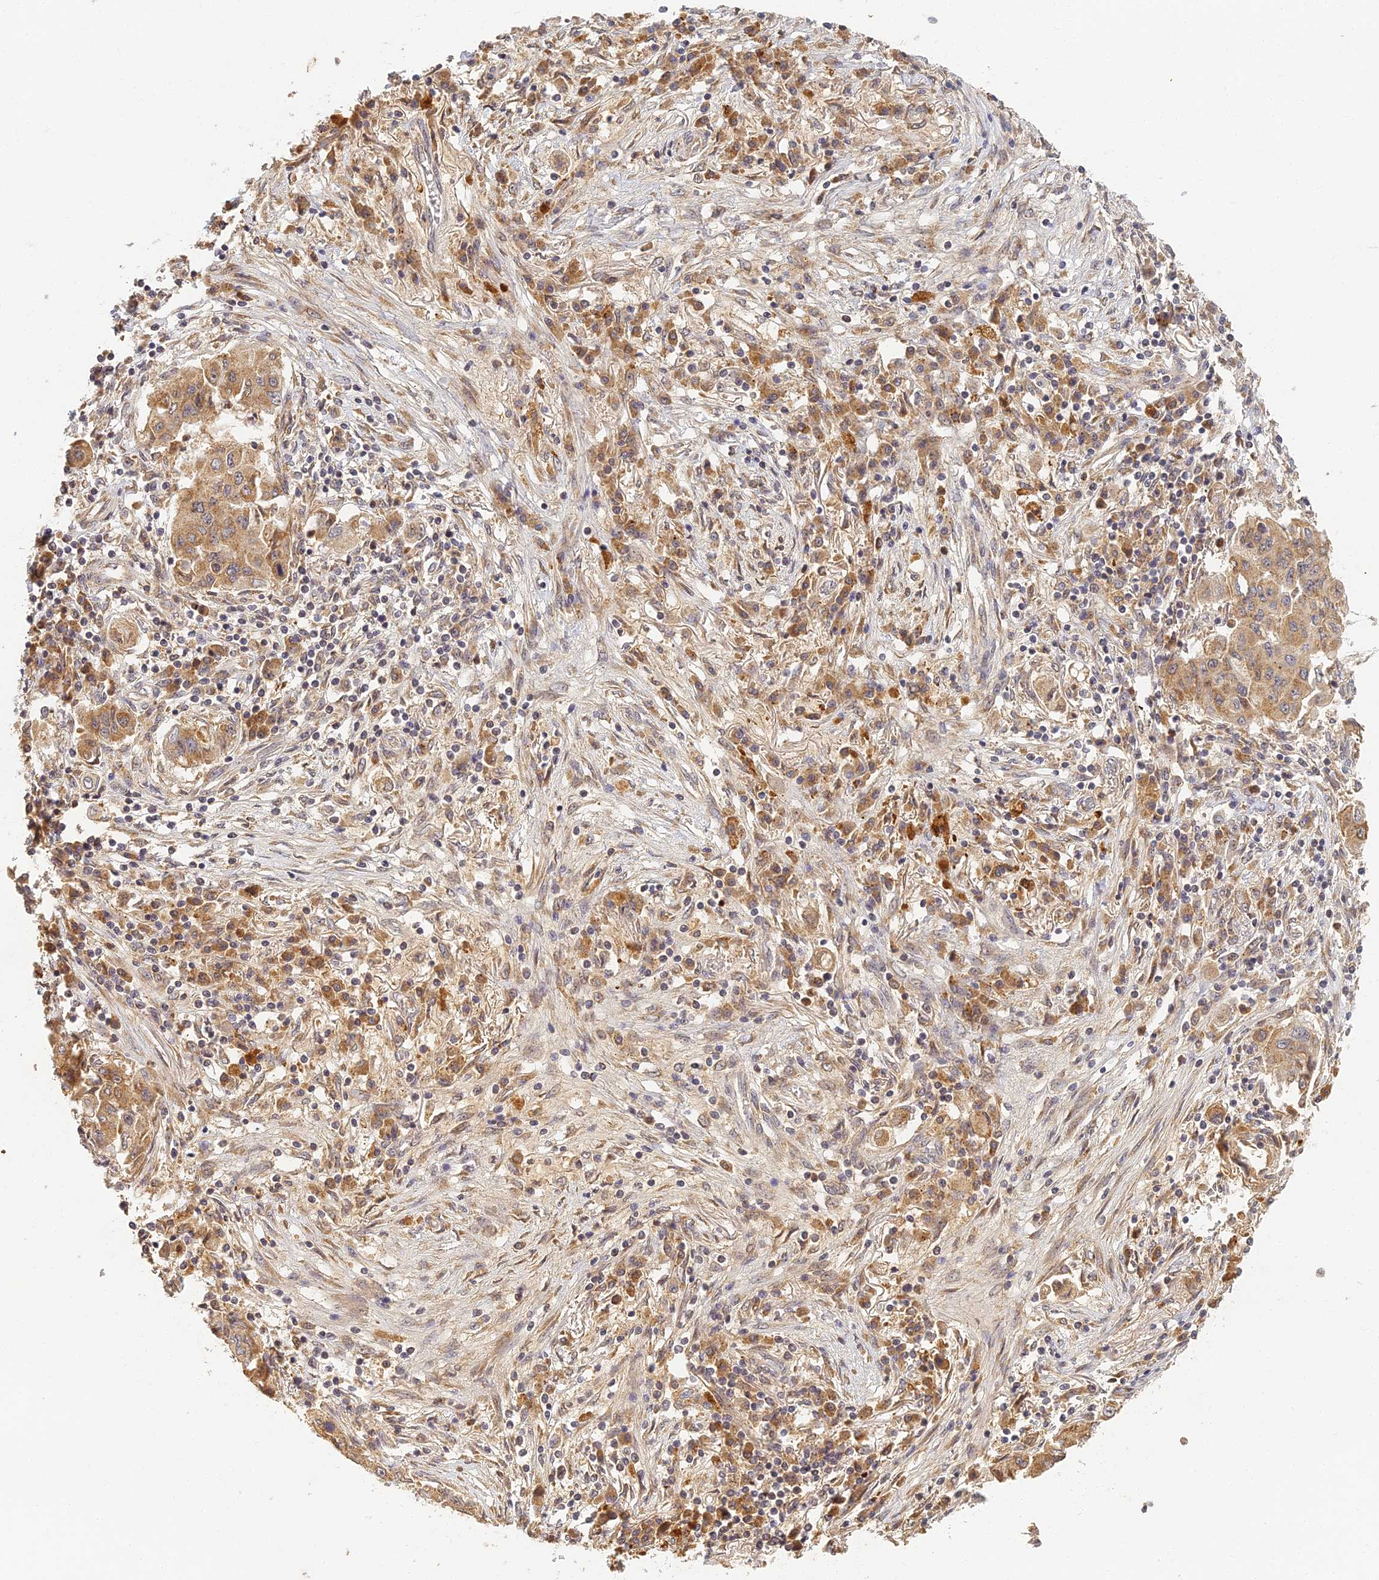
{"staining": {"intensity": "moderate", "quantity": ">75%", "location": "cytoplasmic/membranous"}, "tissue": "lung cancer", "cell_type": "Tumor cells", "image_type": "cancer", "snomed": [{"axis": "morphology", "description": "Squamous cell carcinoma, NOS"}, {"axis": "topography", "description": "Lung"}], "caption": "A brown stain labels moderate cytoplasmic/membranous staining of a protein in squamous cell carcinoma (lung) tumor cells.", "gene": "RGL3", "patient": {"sex": "male", "age": 74}}